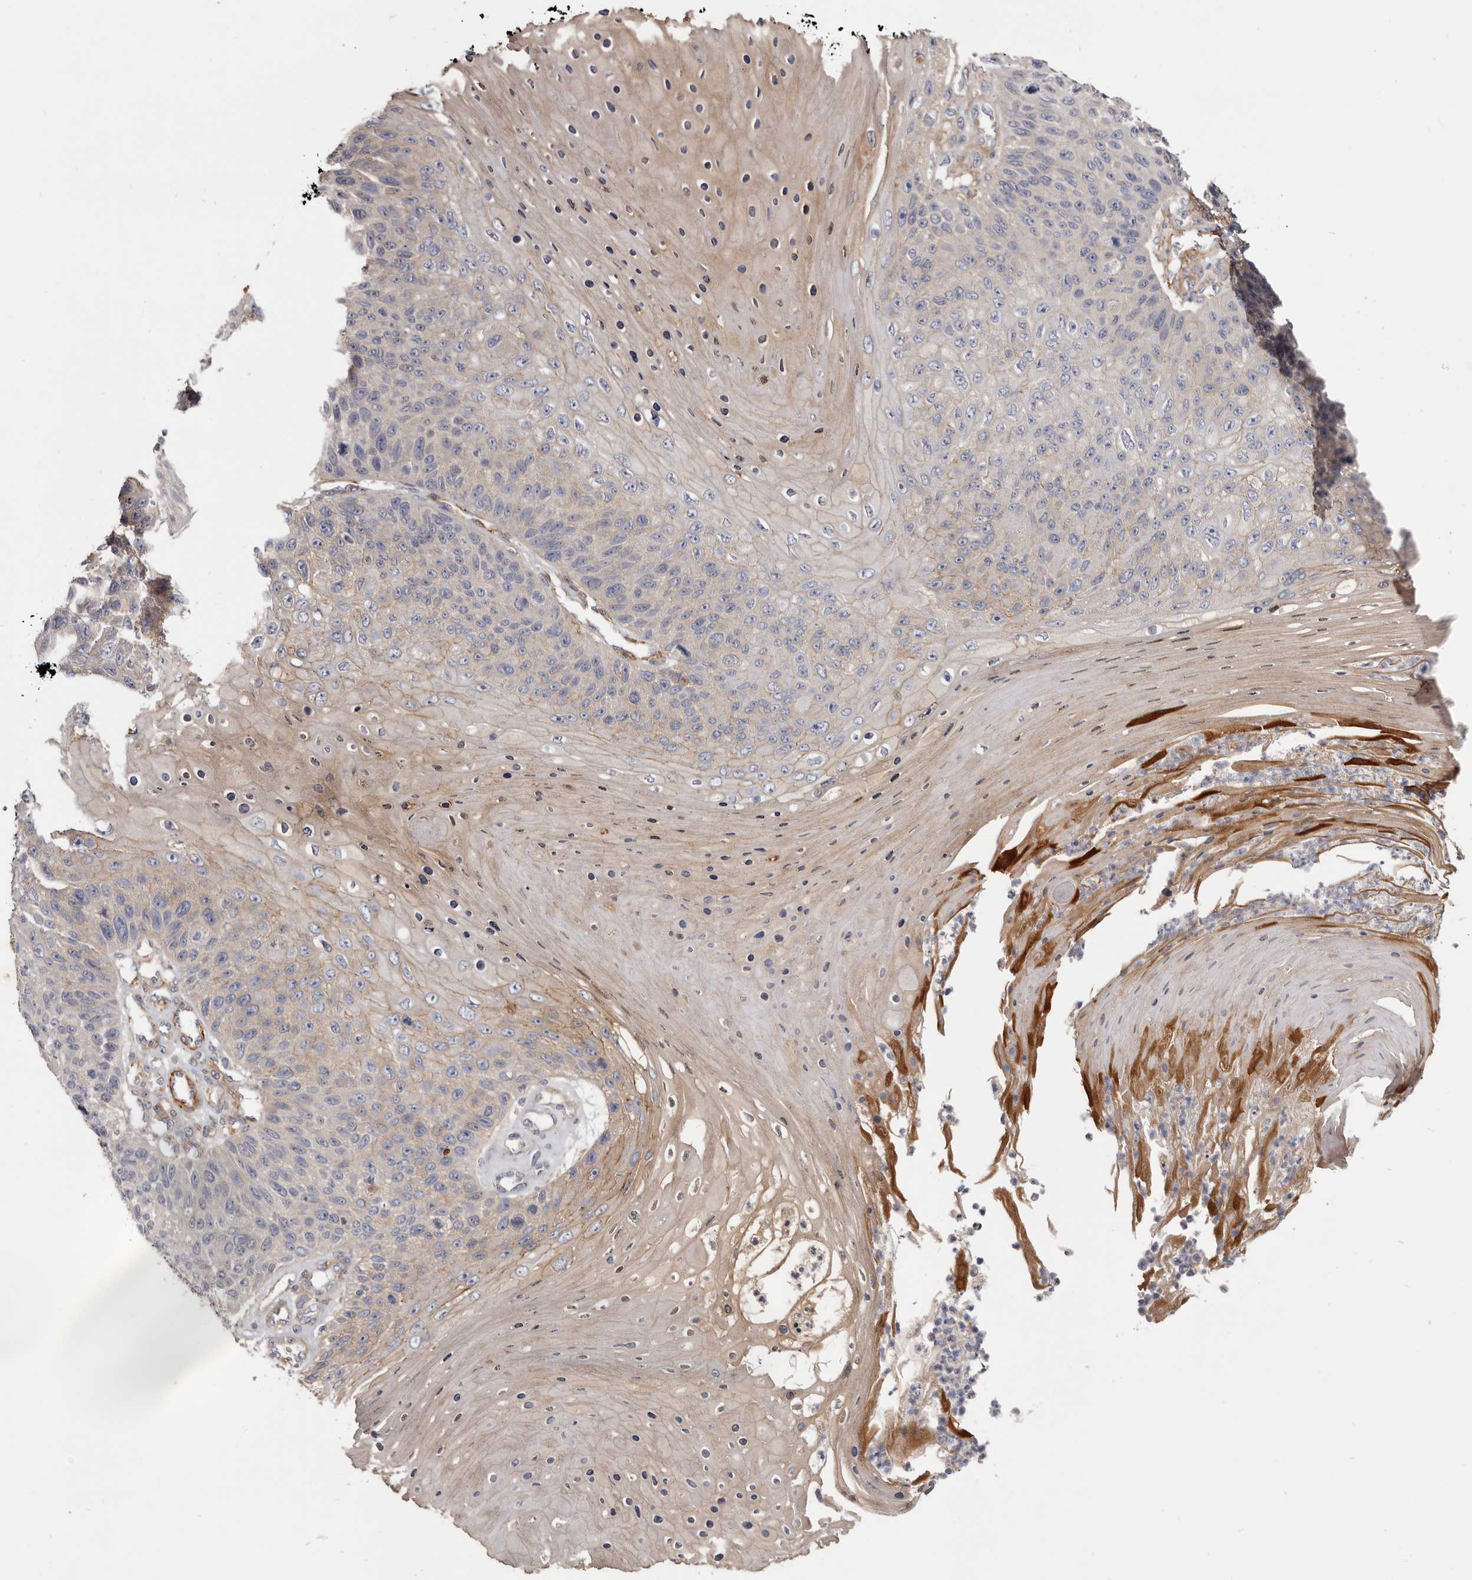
{"staining": {"intensity": "weak", "quantity": "25%-75%", "location": "cytoplasmic/membranous"}, "tissue": "skin cancer", "cell_type": "Tumor cells", "image_type": "cancer", "snomed": [{"axis": "morphology", "description": "Squamous cell carcinoma, NOS"}, {"axis": "topography", "description": "Skin"}], "caption": "Tumor cells demonstrate low levels of weak cytoplasmic/membranous positivity in about 25%-75% of cells in human skin cancer (squamous cell carcinoma).", "gene": "CGN", "patient": {"sex": "female", "age": 88}}